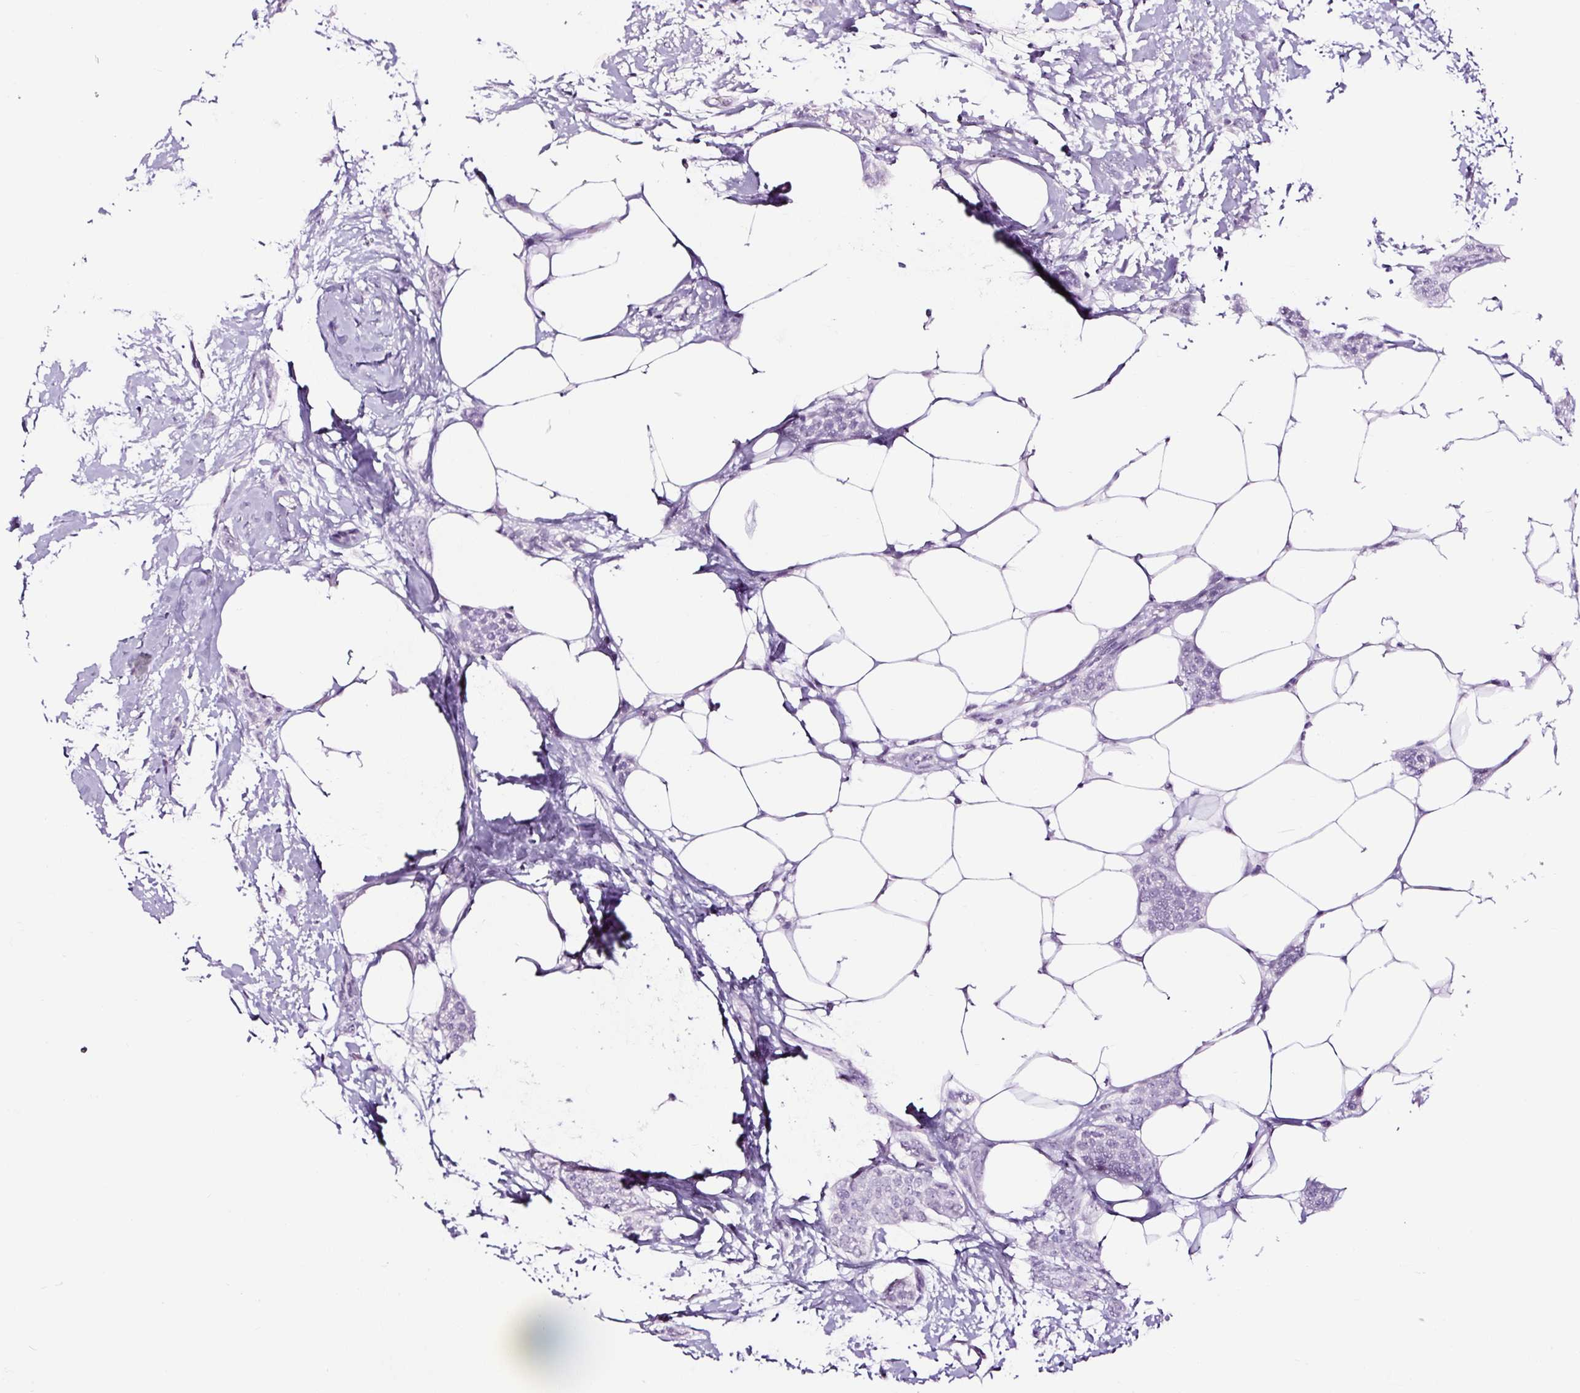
{"staining": {"intensity": "negative", "quantity": "none", "location": "none"}, "tissue": "breast cancer", "cell_type": "Tumor cells", "image_type": "cancer", "snomed": [{"axis": "morphology", "description": "Duct carcinoma"}, {"axis": "topography", "description": "Breast"}], "caption": "The immunohistochemistry (IHC) micrograph has no significant positivity in tumor cells of intraductal carcinoma (breast) tissue. (Stains: DAB (3,3'-diaminobenzidine) immunohistochemistry (IHC) with hematoxylin counter stain, Microscopy: brightfield microscopy at high magnification).", "gene": "NPHS2", "patient": {"sex": "female", "age": 72}}